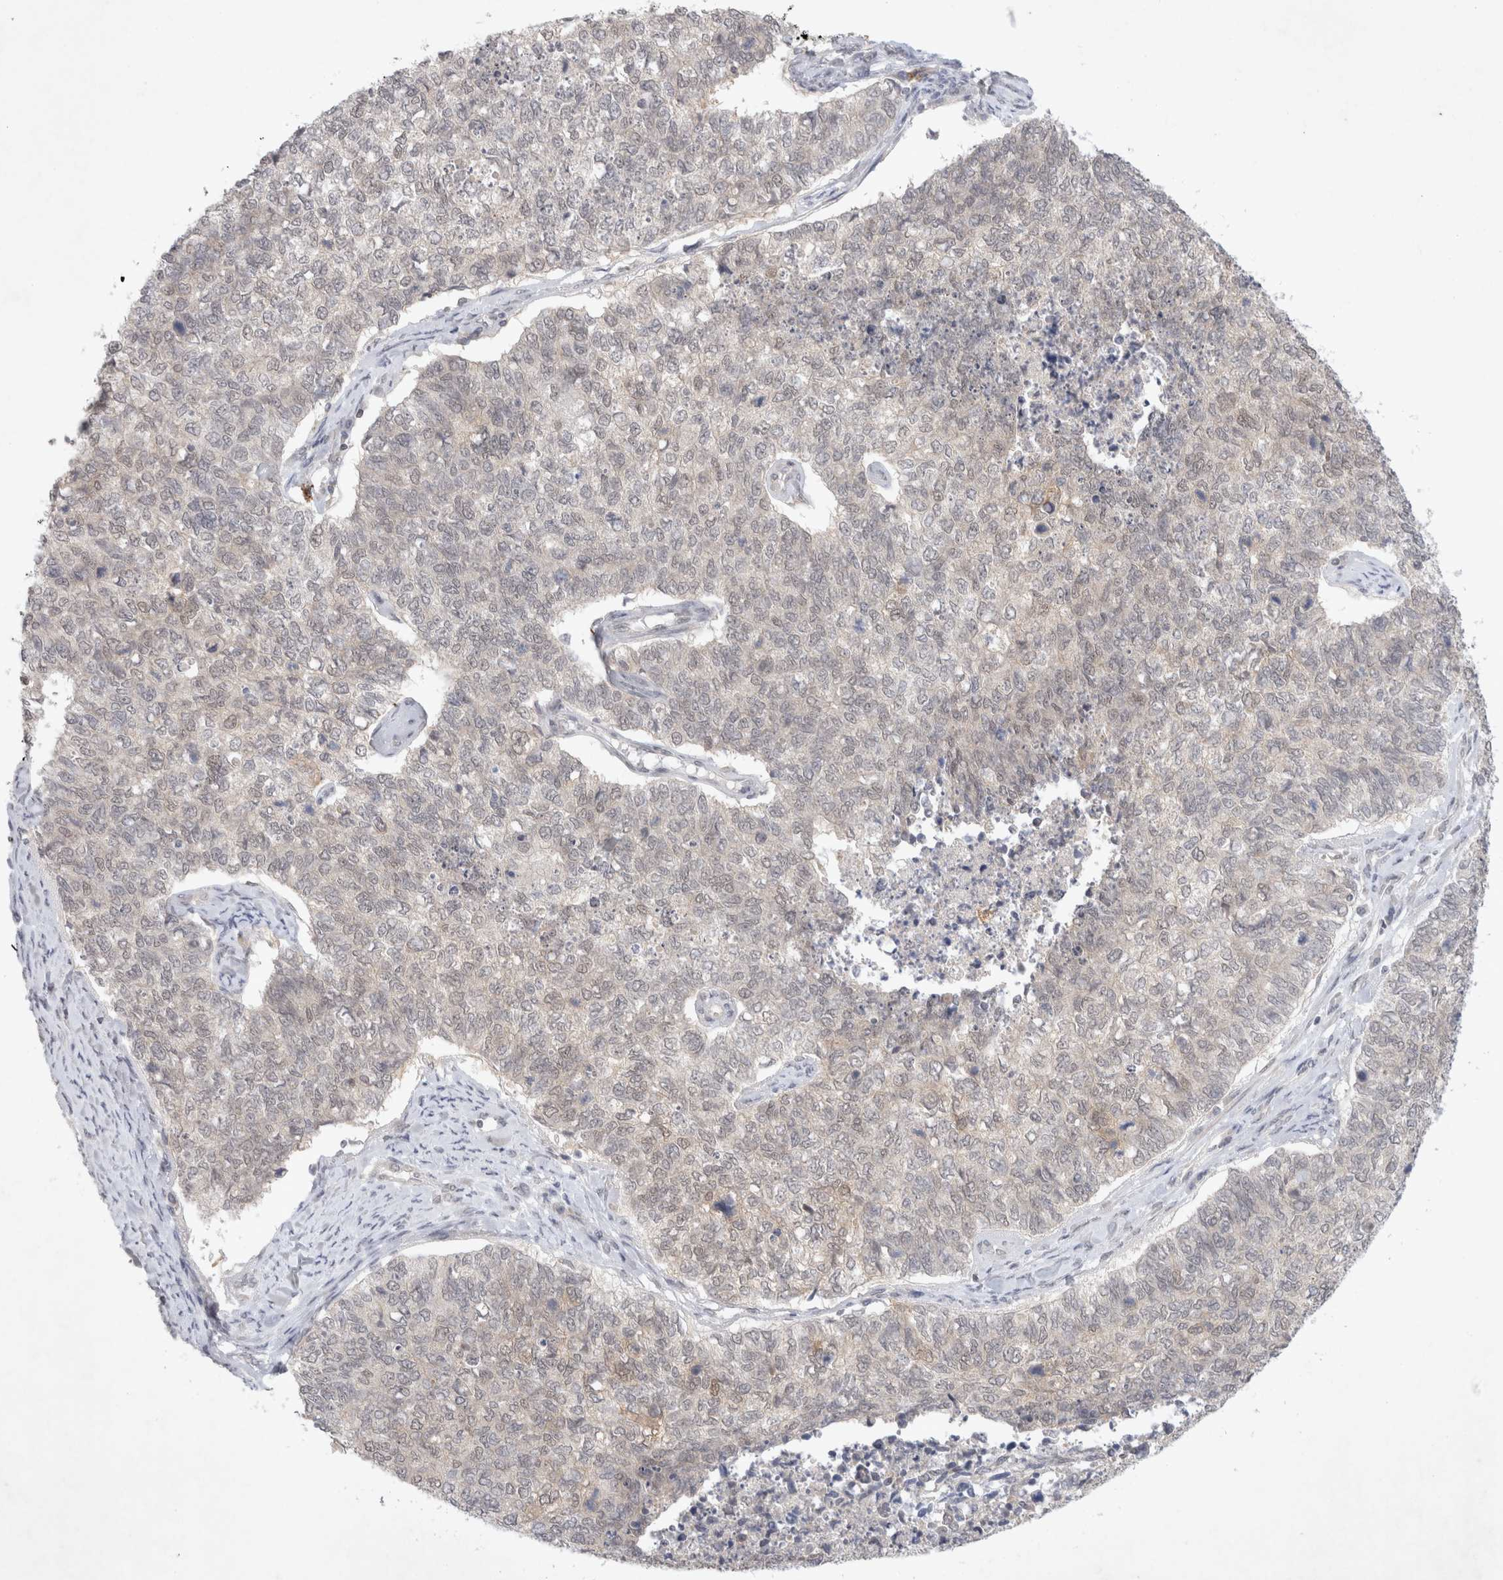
{"staining": {"intensity": "negative", "quantity": "none", "location": "none"}, "tissue": "cervical cancer", "cell_type": "Tumor cells", "image_type": "cancer", "snomed": [{"axis": "morphology", "description": "Squamous cell carcinoma, NOS"}, {"axis": "topography", "description": "Cervix"}], "caption": "A high-resolution histopathology image shows IHC staining of cervical squamous cell carcinoma, which displays no significant positivity in tumor cells.", "gene": "FBXO42", "patient": {"sex": "female", "age": 63}}